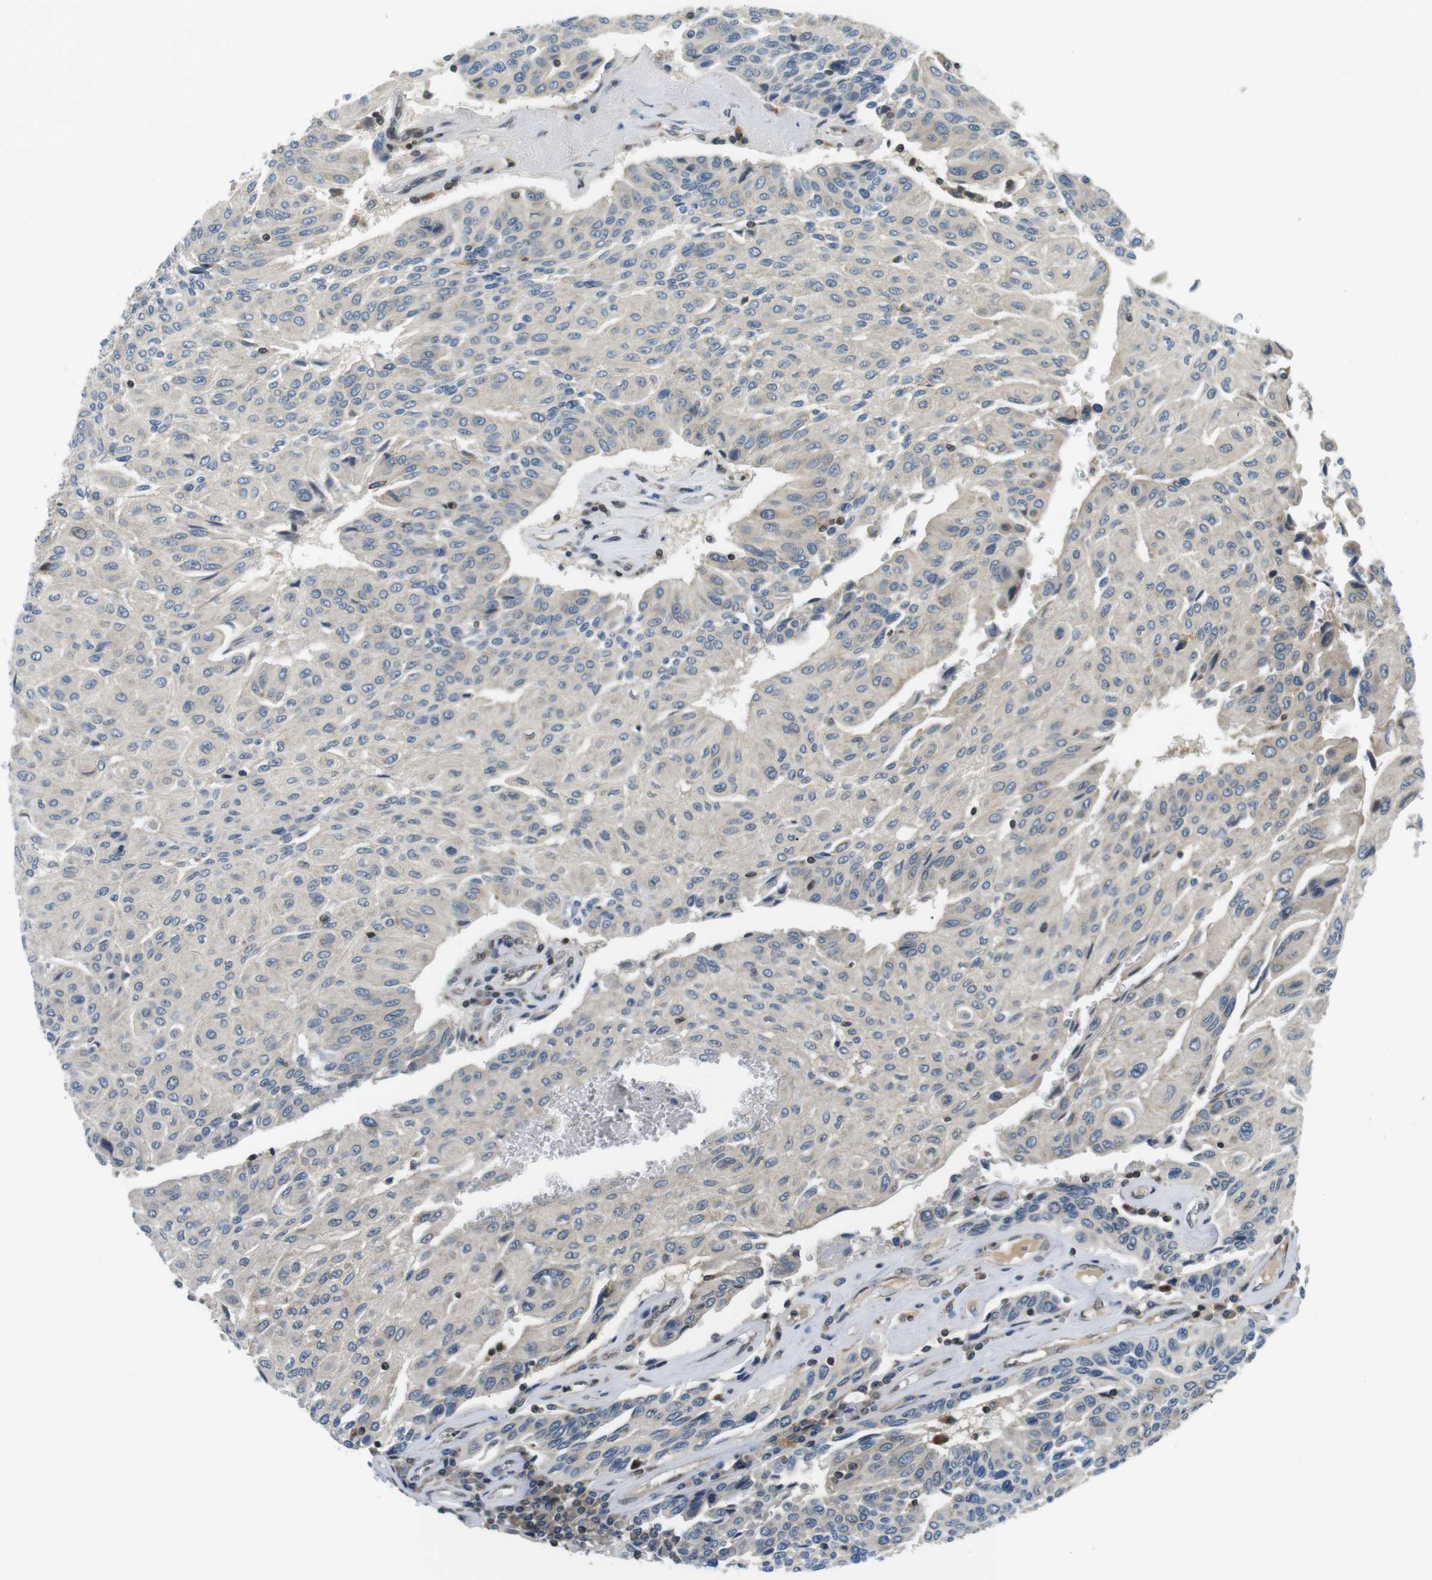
{"staining": {"intensity": "negative", "quantity": "none", "location": "none"}, "tissue": "urothelial cancer", "cell_type": "Tumor cells", "image_type": "cancer", "snomed": [{"axis": "morphology", "description": "Urothelial carcinoma, High grade"}, {"axis": "topography", "description": "Urinary bladder"}], "caption": "High-grade urothelial carcinoma was stained to show a protein in brown. There is no significant positivity in tumor cells.", "gene": "TMX4", "patient": {"sex": "male", "age": 66}}